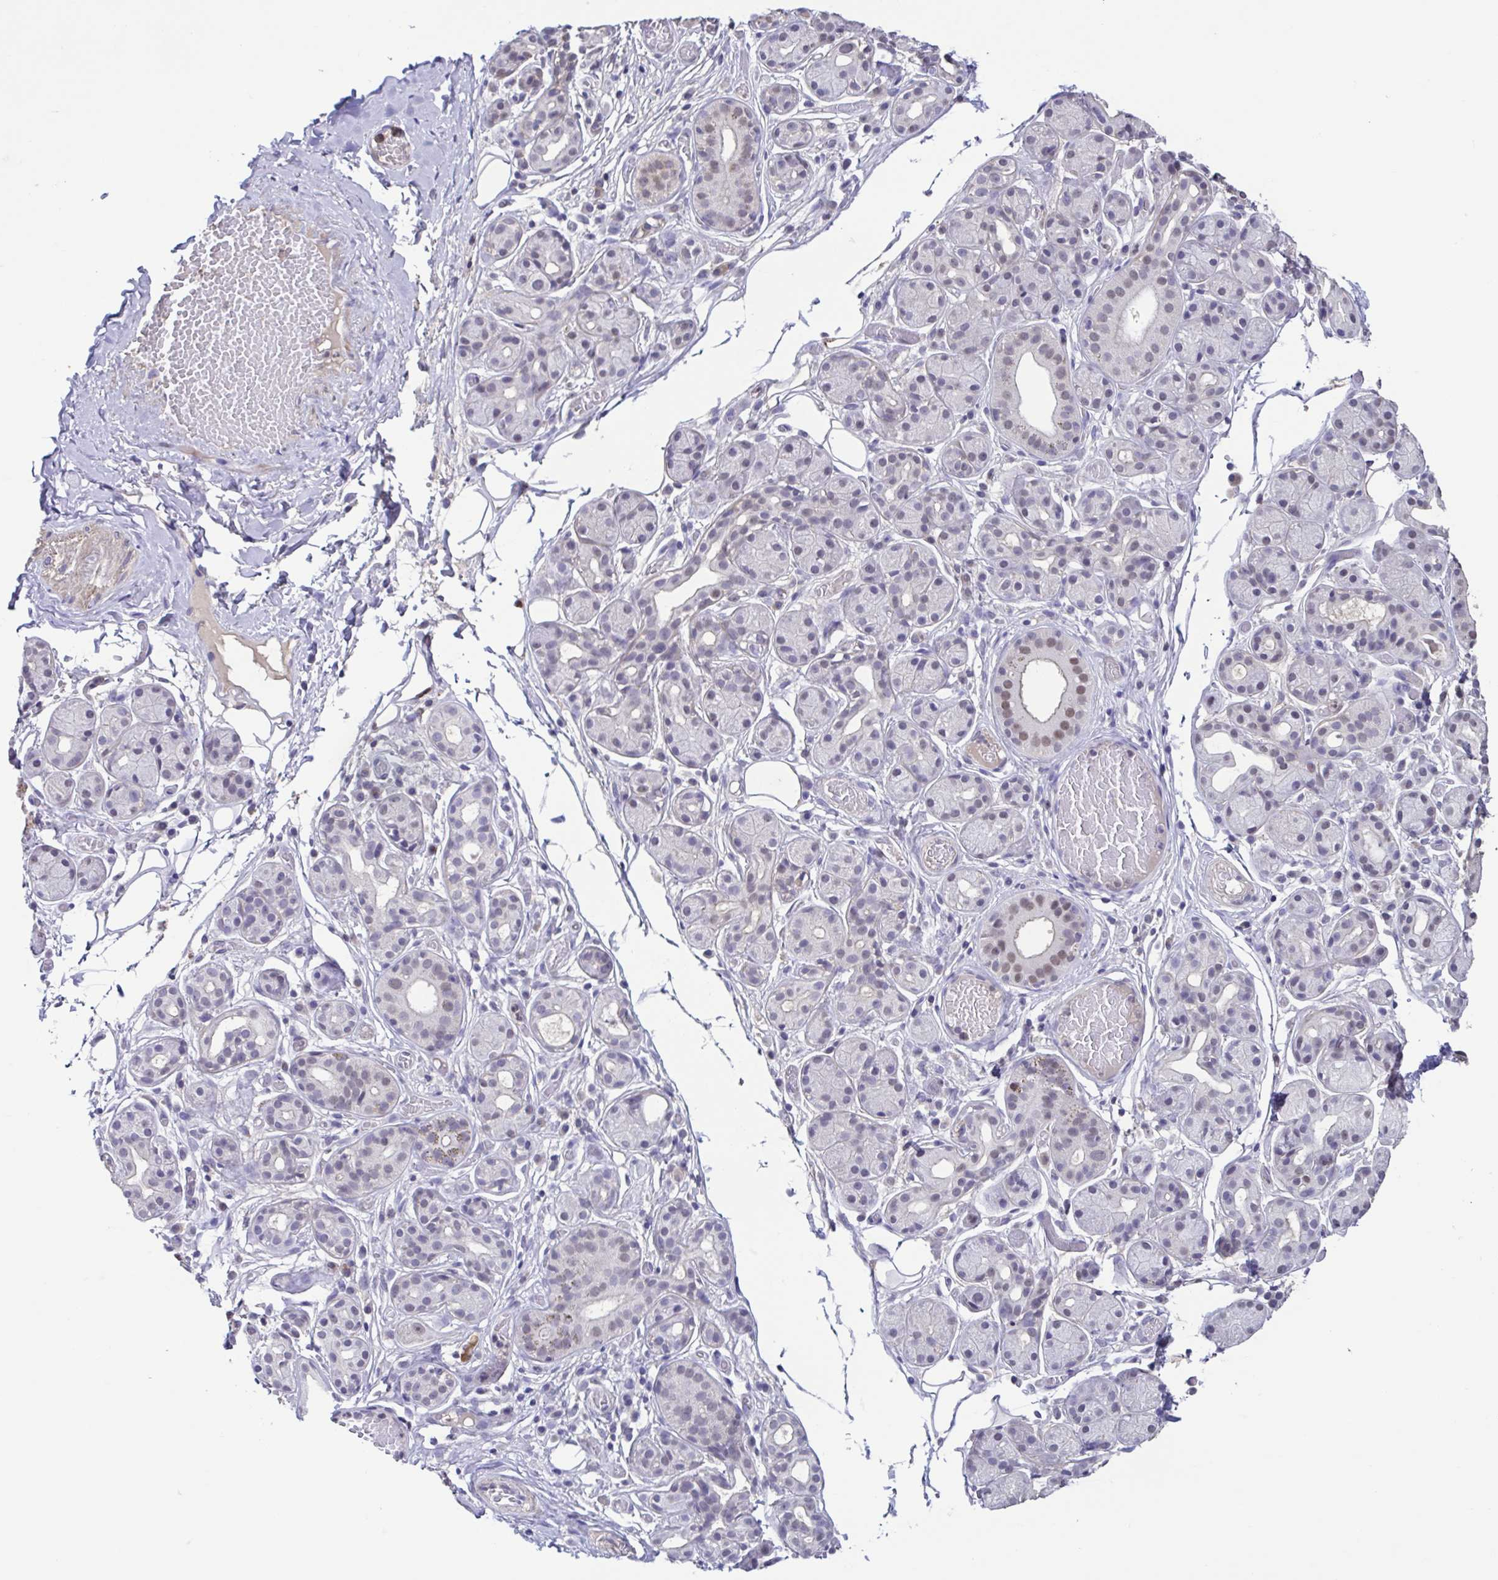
{"staining": {"intensity": "moderate", "quantity": "<25%", "location": "nuclear"}, "tissue": "salivary gland", "cell_type": "Glandular cells", "image_type": "normal", "snomed": [{"axis": "morphology", "description": "Normal tissue, NOS"}, {"axis": "topography", "description": "Salivary gland"}, {"axis": "topography", "description": "Peripheral nerve tissue"}], "caption": "IHC staining of unremarkable salivary gland, which reveals low levels of moderate nuclear staining in approximately <25% of glandular cells indicating moderate nuclear protein expression. The staining was performed using DAB (brown) for protein detection and nuclei were counterstained in hematoxylin (blue).", "gene": "ACTRT3", "patient": {"sex": "male", "age": 71}}